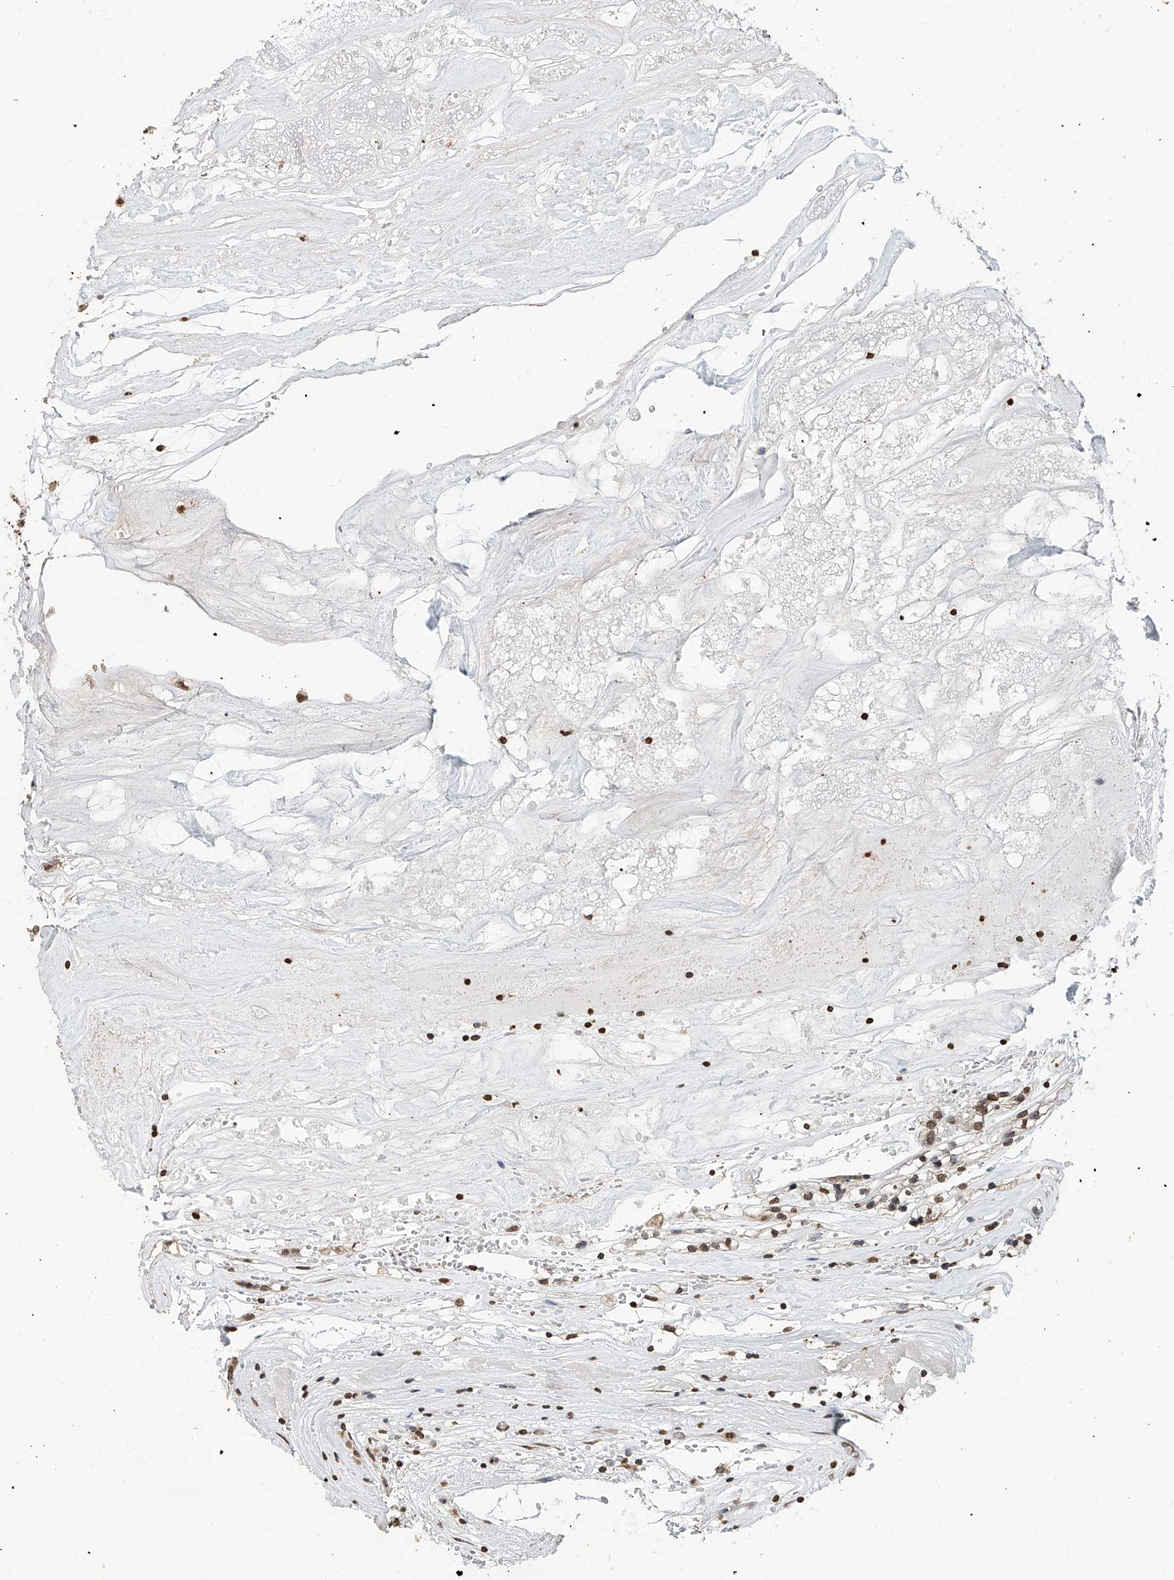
{"staining": {"intensity": "moderate", "quantity": ">75%", "location": "nuclear"}, "tissue": "renal cancer", "cell_type": "Tumor cells", "image_type": "cancer", "snomed": [{"axis": "morphology", "description": "Adenocarcinoma, NOS"}, {"axis": "topography", "description": "Kidney"}], "caption": "Moderate nuclear expression for a protein is present in approximately >75% of tumor cells of renal cancer (adenocarcinoma) using immunohistochemistry (IHC).", "gene": "RP9", "patient": {"sex": "female", "age": 57}}